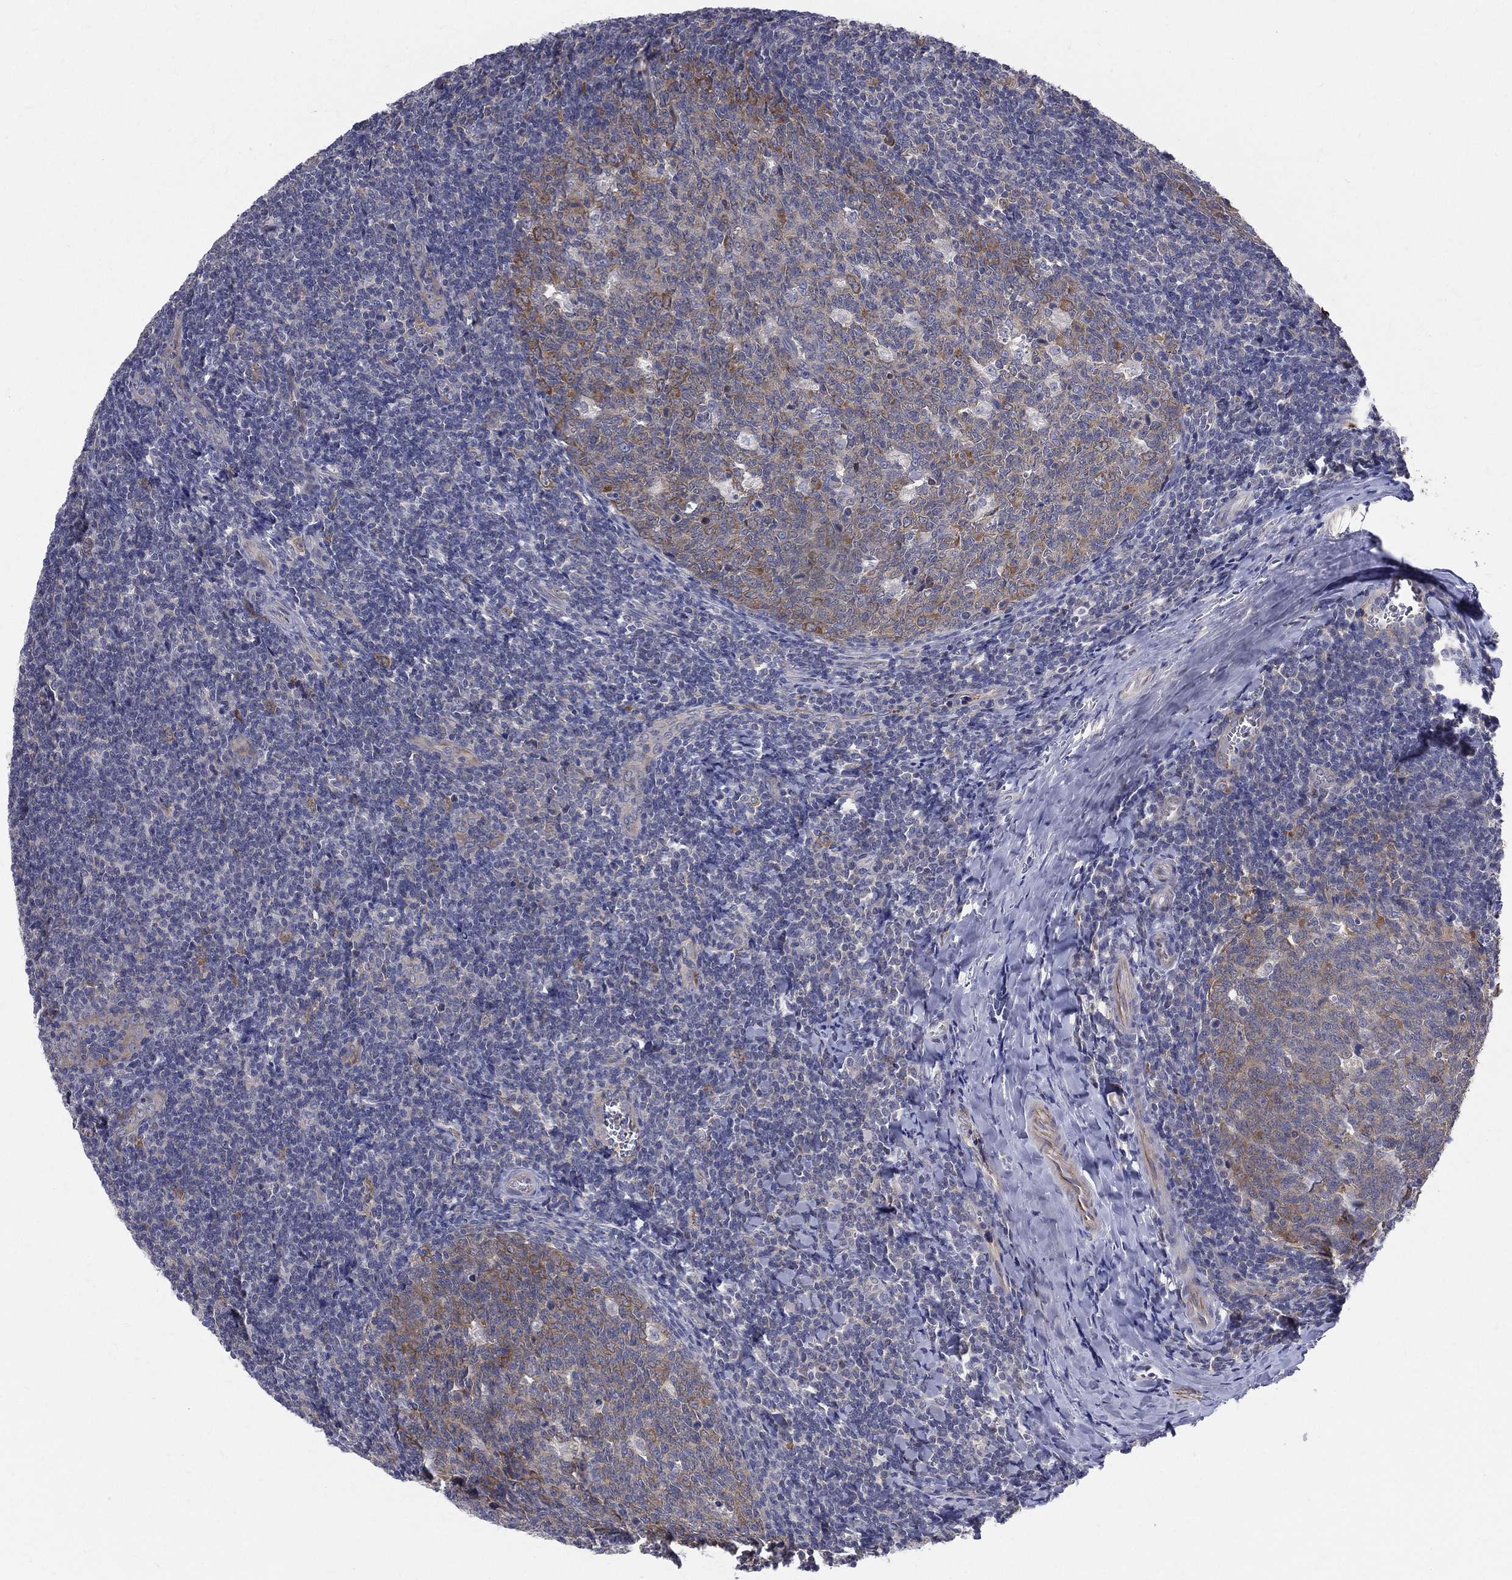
{"staining": {"intensity": "moderate", "quantity": "<25%", "location": "cytoplasmic/membranous"}, "tissue": "tonsil", "cell_type": "Germinal center cells", "image_type": "normal", "snomed": [{"axis": "morphology", "description": "Normal tissue, NOS"}, {"axis": "topography", "description": "Tonsil"}], "caption": "Tonsil was stained to show a protein in brown. There is low levels of moderate cytoplasmic/membranous positivity in approximately <25% of germinal center cells. (DAB IHC, brown staining for protein, blue staining for nuclei).", "gene": "POMZP3", "patient": {"sex": "male", "age": 20}}